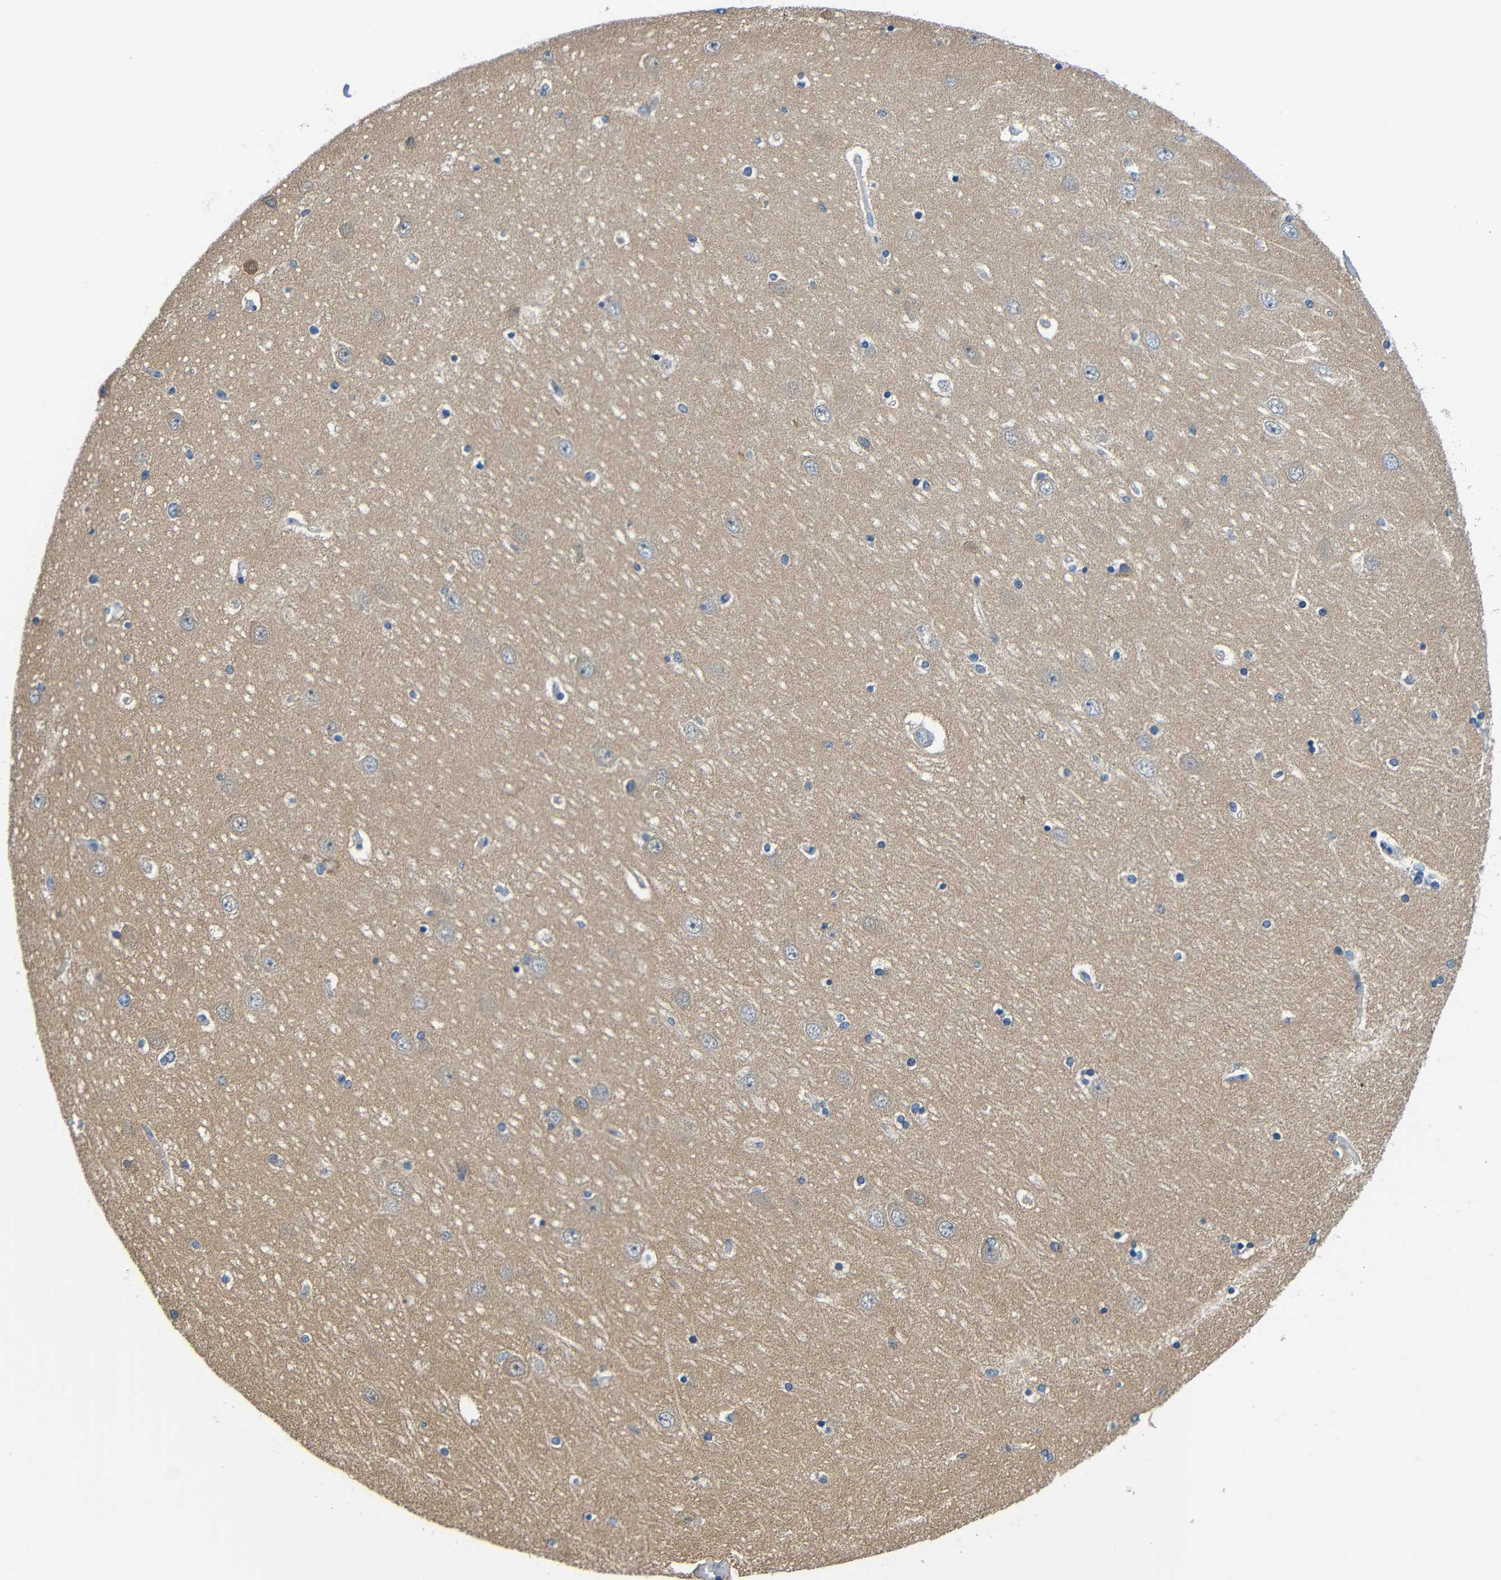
{"staining": {"intensity": "negative", "quantity": "none", "location": "none"}, "tissue": "hippocampus", "cell_type": "Glial cells", "image_type": "normal", "snomed": [{"axis": "morphology", "description": "Normal tissue, NOS"}, {"axis": "topography", "description": "Hippocampus"}], "caption": "An immunohistochemistry (IHC) histopathology image of benign hippocampus is shown. There is no staining in glial cells of hippocampus. (Stains: DAB IHC with hematoxylin counter stain, Microscopy: brightfield microscopy at high magnification).", "gene": "NEGR1", "patient": {"sex": "female", "age": 54}}